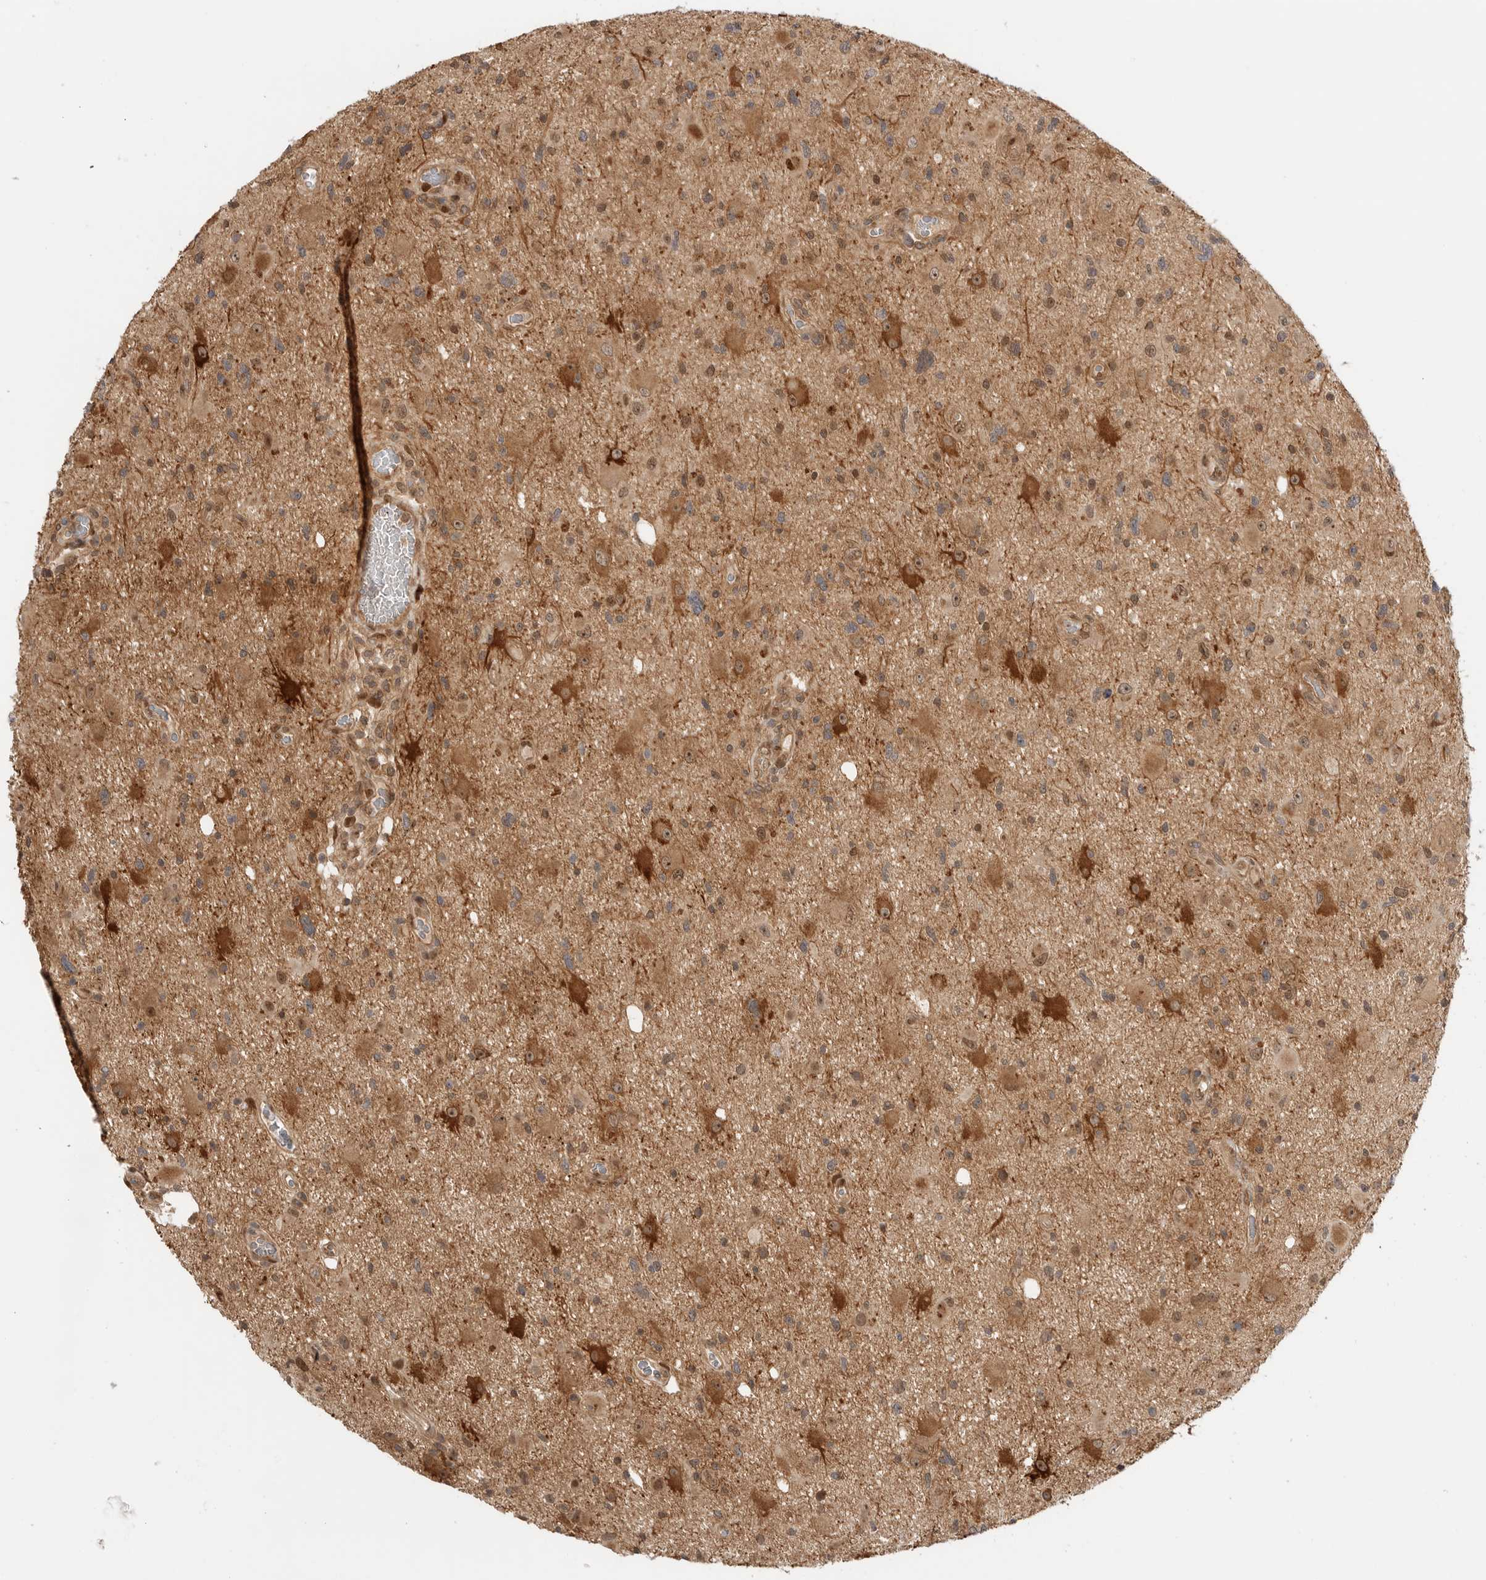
{"staining": {"intensity": "weak", "quantity": ">75%", "location": "cytoplasmic/membranous,nuclear"}, "tissue": "glioma", "cell_type": "Tumor cells", "image_type": "cancer", "snomed": [{"axis": "morphology", "description": "Glioma, malignant, High grade"}, {"axis": "topography", "description": "Brain"}], "caption": "An image showing weak cytoplasmic/membranous and nuclear staining in approximately >75% of tumor cells in glioma, as visualized by brown immunohistochemical staining.", "gene": "DCAF8", "patient": {"sex": "male", "age": 33}}